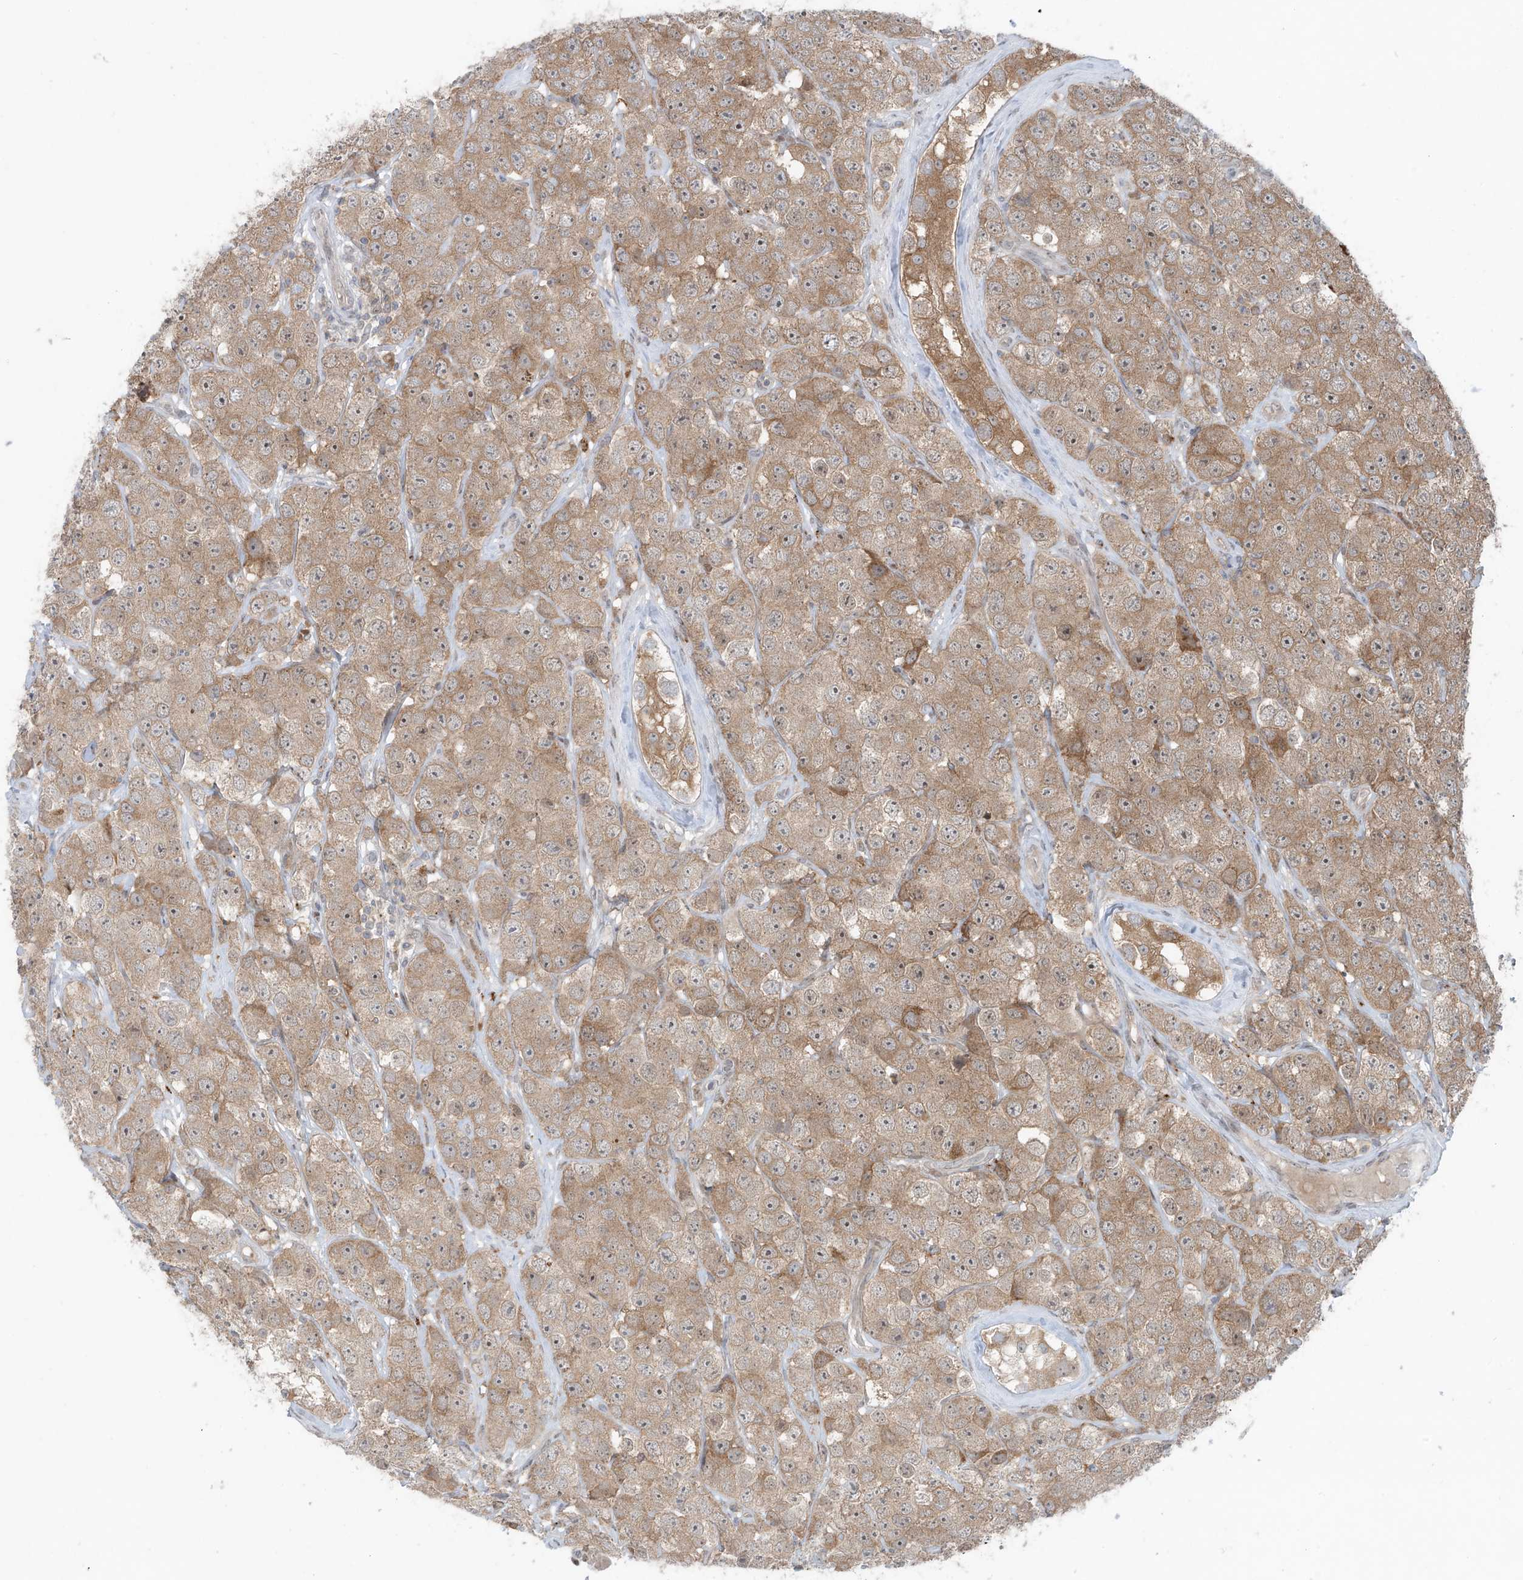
{"staining": {"intensity": "moderate", "quantity": ">75%", "location": "cytoplasmic/membranous"}, "tissue": "testis cancer", "cell_type": "Tumor cells", "image_type": "cancer", "snomed": [{"axis": "morphology", "description": "Seminoma, NOS"}, {"axis": "topography", "description": "Testis"}], "caption": "The immunohistochemical stain shows moderate cytoplasmic/membranous positivity in tumor cells of testis cancer tissue.", "gene": "PPAT", "patient": {"sex": "male", "age": 28}}